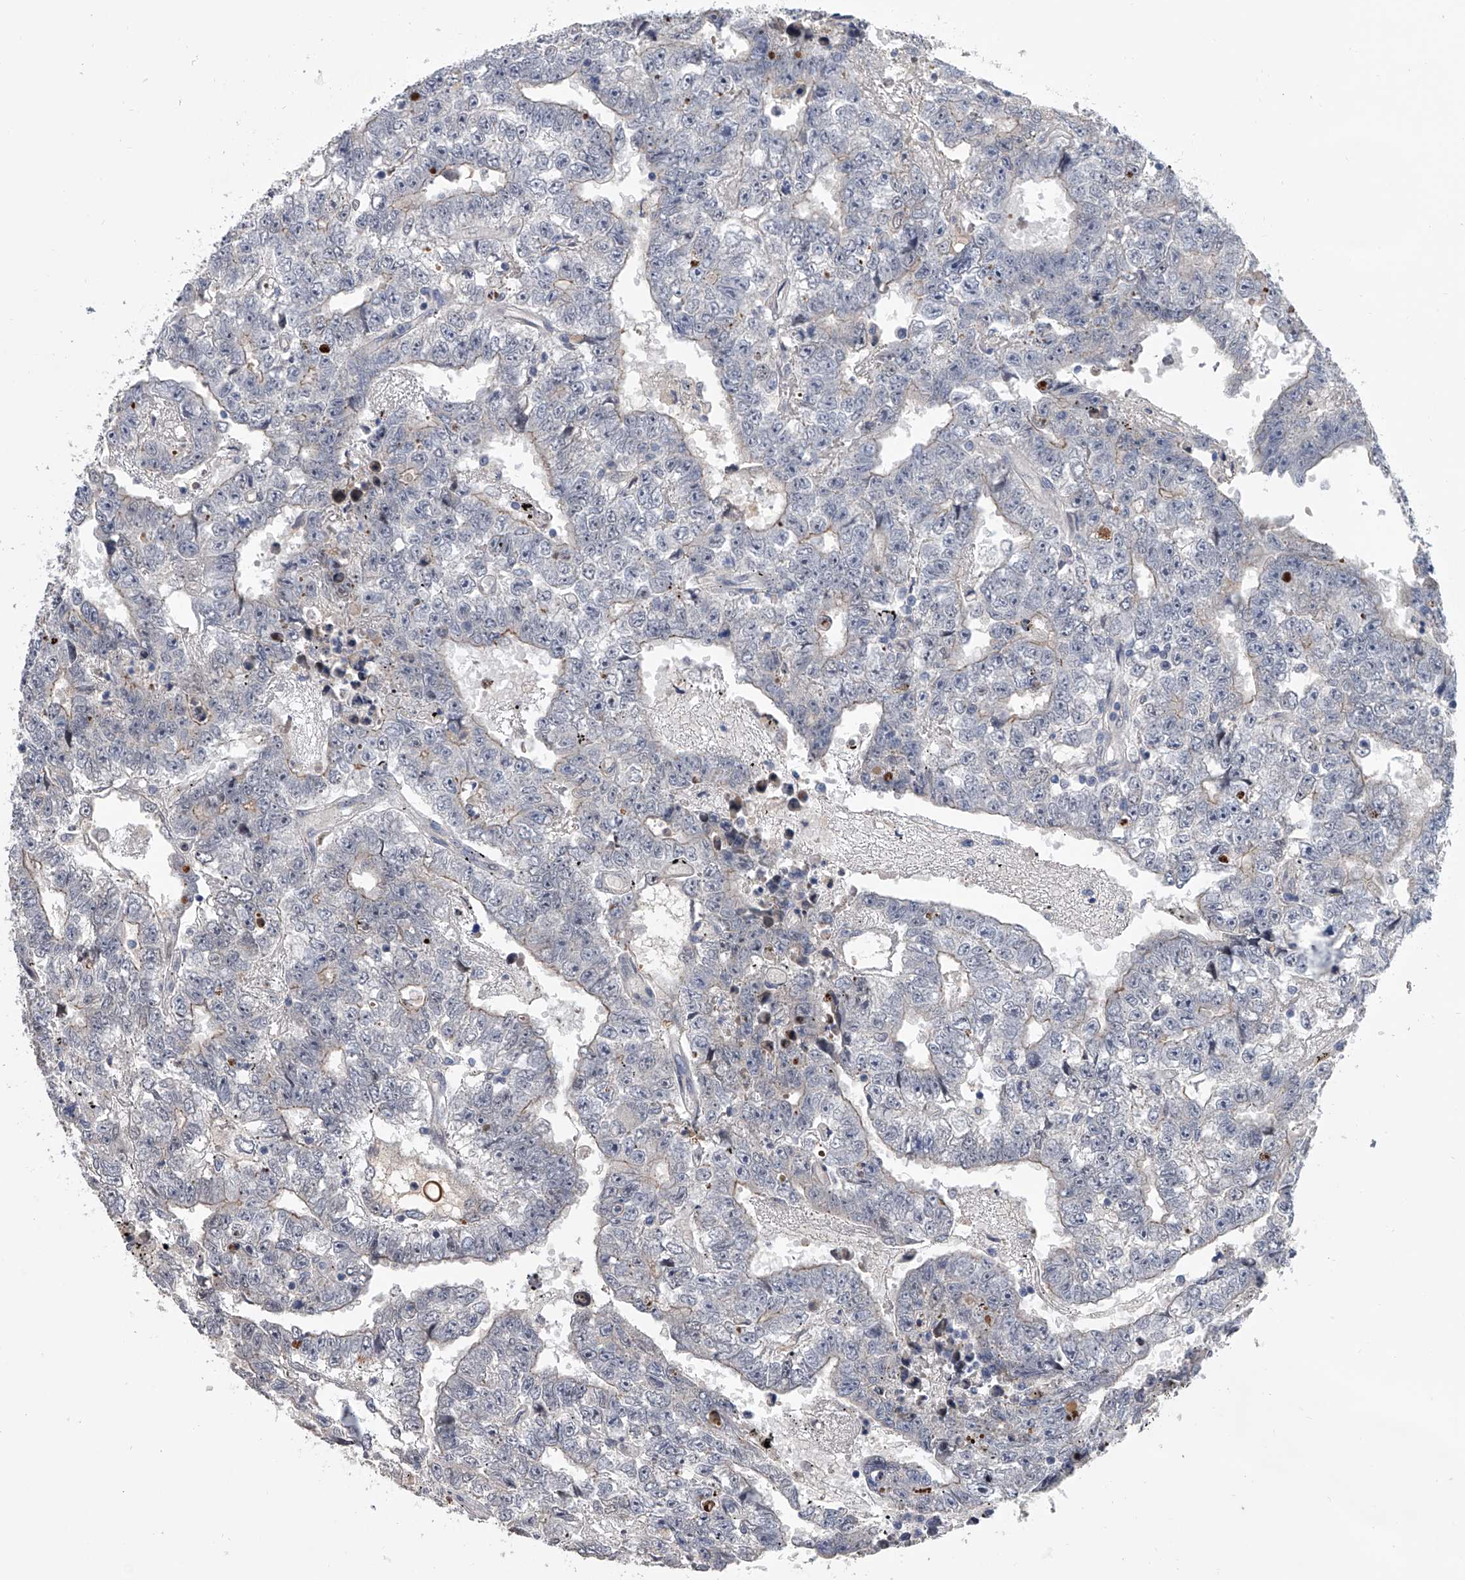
{"staining": {"intensity": "negative", "quantity": "none", "location": "none"}, "tissue": "testis cancer", "cell_type": "Tumor cells", "image_type": "cancer", "snomed": [{"axis": "morphology", "description": "Carcinoma, Embryonal, NOS"}, {"axis": "topography", "description": "Testis"}], "caption": "Embryonal carcinoma (testis) stained for a protein using immunohistochemistry demonstrates no positivity tumor cells.", "gene": "ZNF426", "patient": {"sex": "male", "age": 25}}